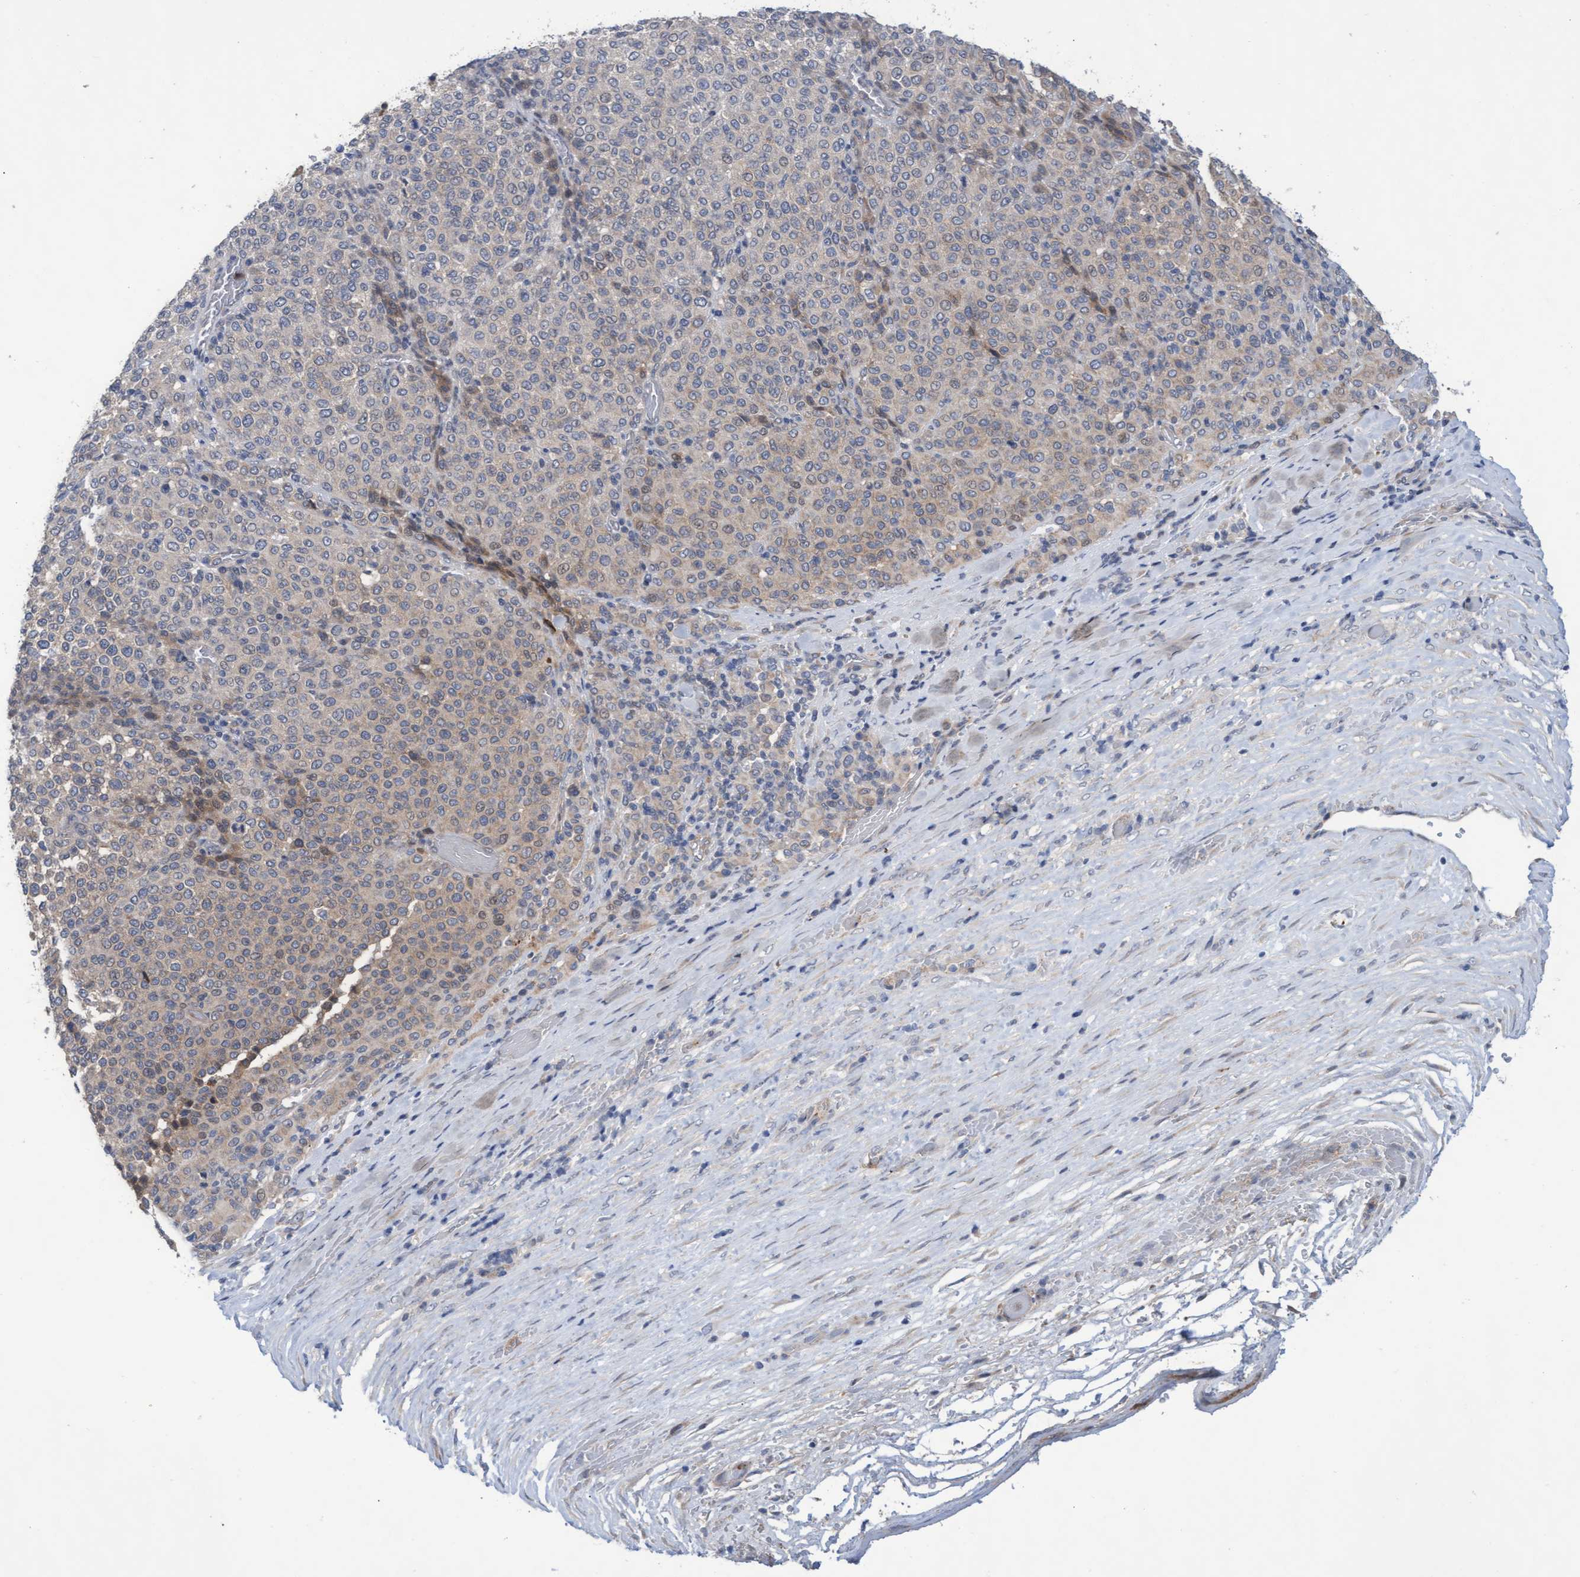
{"staining": {"intensity": "weak", "quantity": "<25%", "location": "cytoplasmic/membranous"}, "tissue": "melanoma", "cell_type": "Tumor cells", "image_type": "cancer", "snomed": [{"axis": "morphology", "description": "Malignant melanoma, Metastatic site"}, {"axis": "topography", "description": "Pancreas"}], "caption": "Melanoma stained for a protein using immunohistochemistry (IHC) demonstrates no positivity tumor cells.", "gene": "ABCF2", "patient": {"sex": "female", "age": 30}}